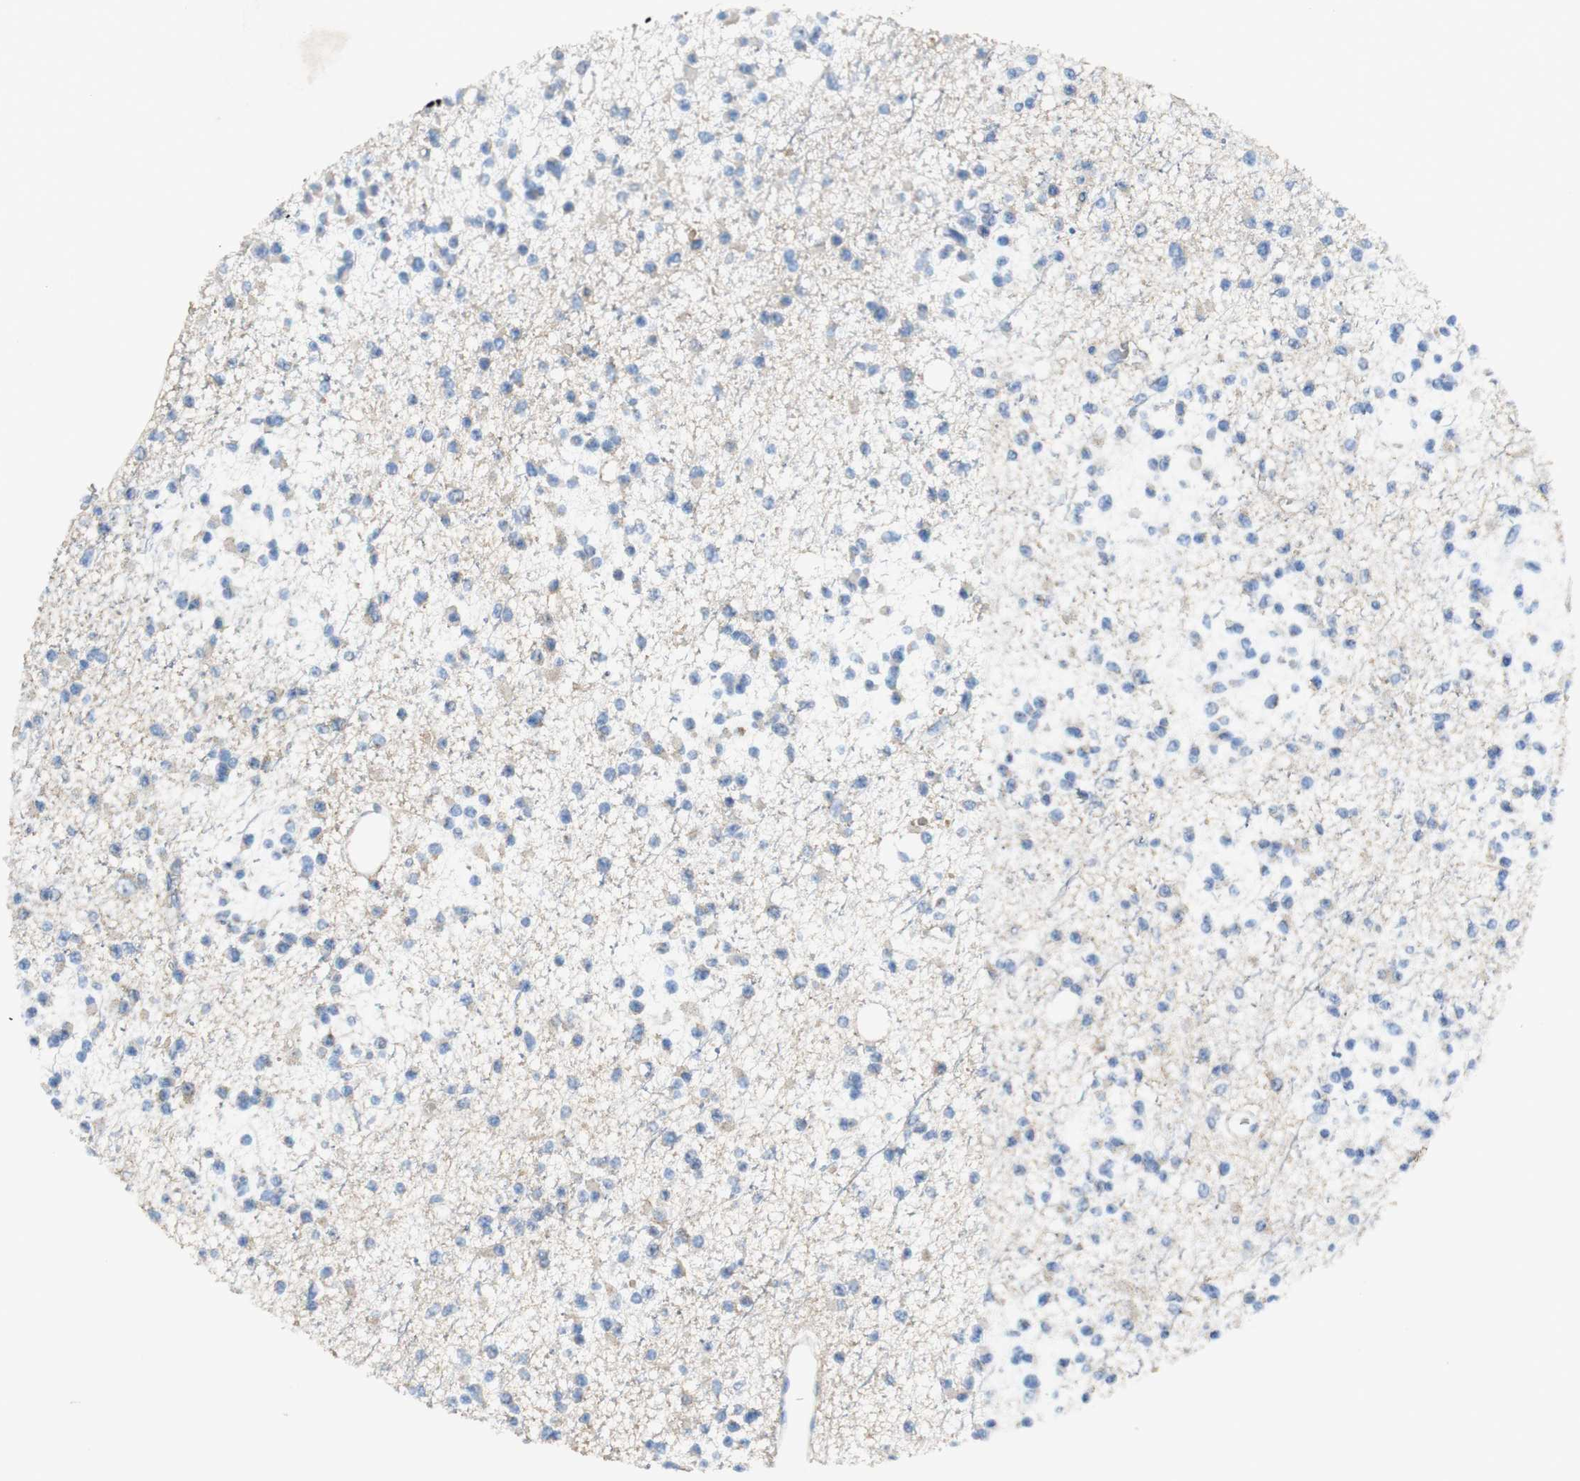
{"staining": {"intensity": "weak", "quantity": "<25%", "location": "cytoplasmic/membranous"}, "tissue": "glioma", "cell_type": "Tumor cells", "image_type": "cancer", "snomed": [{"axis": "morphology", "description": "Glioma, malignant, Low grade"}, {"axis": "topography", "description": "Brain"}], "caption": "Image shows no protein expression in tumor cells of malignant glioma (low-grade) tissue.", "gene": "NNT", "patient": {"sex": "female", "age": 22}}